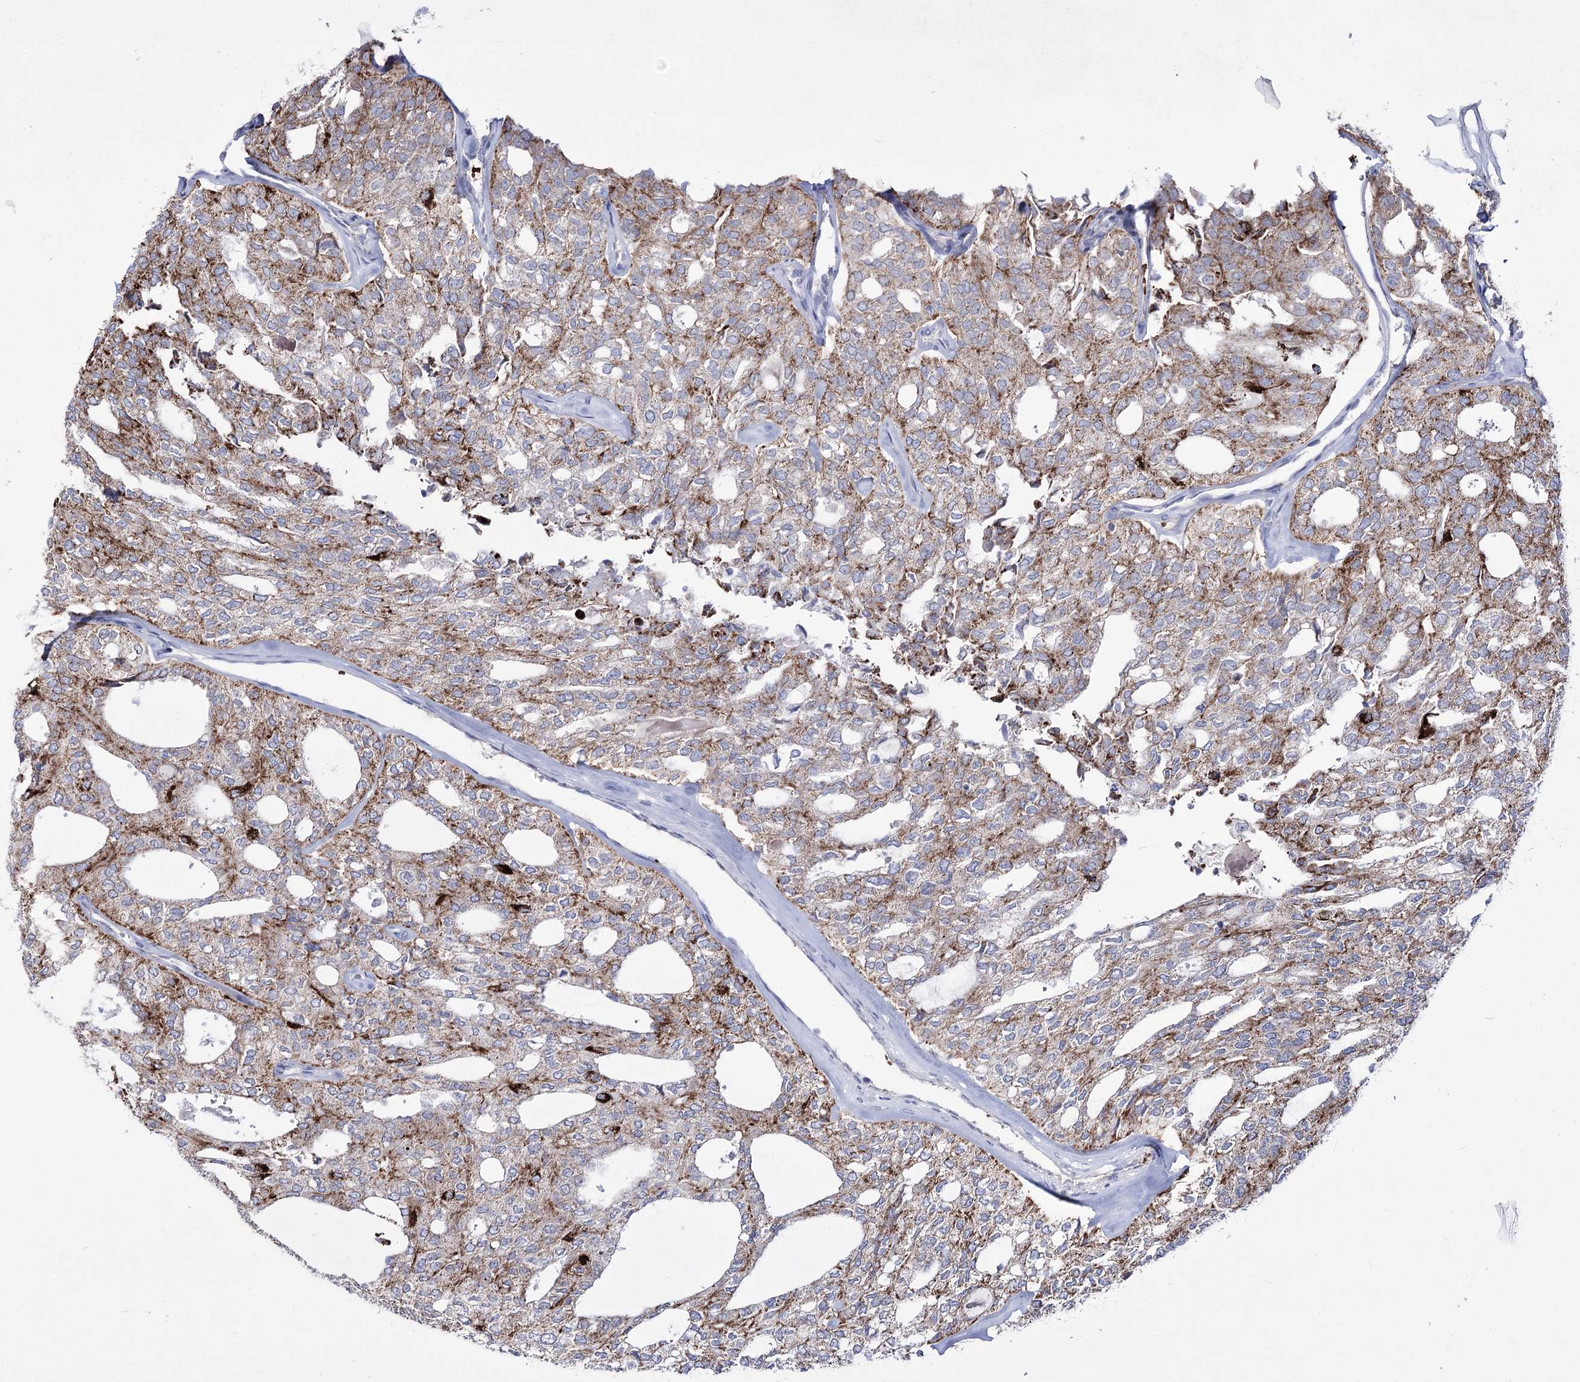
{"staining": {"intensity": "moderate", "quantity": "25%-75%", "location": "cytoplasmic/membranous"}, "tissue": "thyroid cancer", "cell_type": "Tumor cells", "image_type": "cancer", "snomed": [{"axis": "morphology", "description": "Follicular adenoma carcinoma, NOS"}, {"axis": "topography", "description": "Thyroid gland"}], "caption": "Thyroid follicular adenoma carcinoma stained with DAB (3,3'-diaminobenzidine) immunohistochemistry exhibits medium levels of moderate cytoplasmic/membranous positivity in about 25%-75% of tumor cells. The protein of interest is shown in brown color, while the nuclei are stained blue.", "gene": "OSBPL5", "patient": {"sex": "male", "age": 75}}